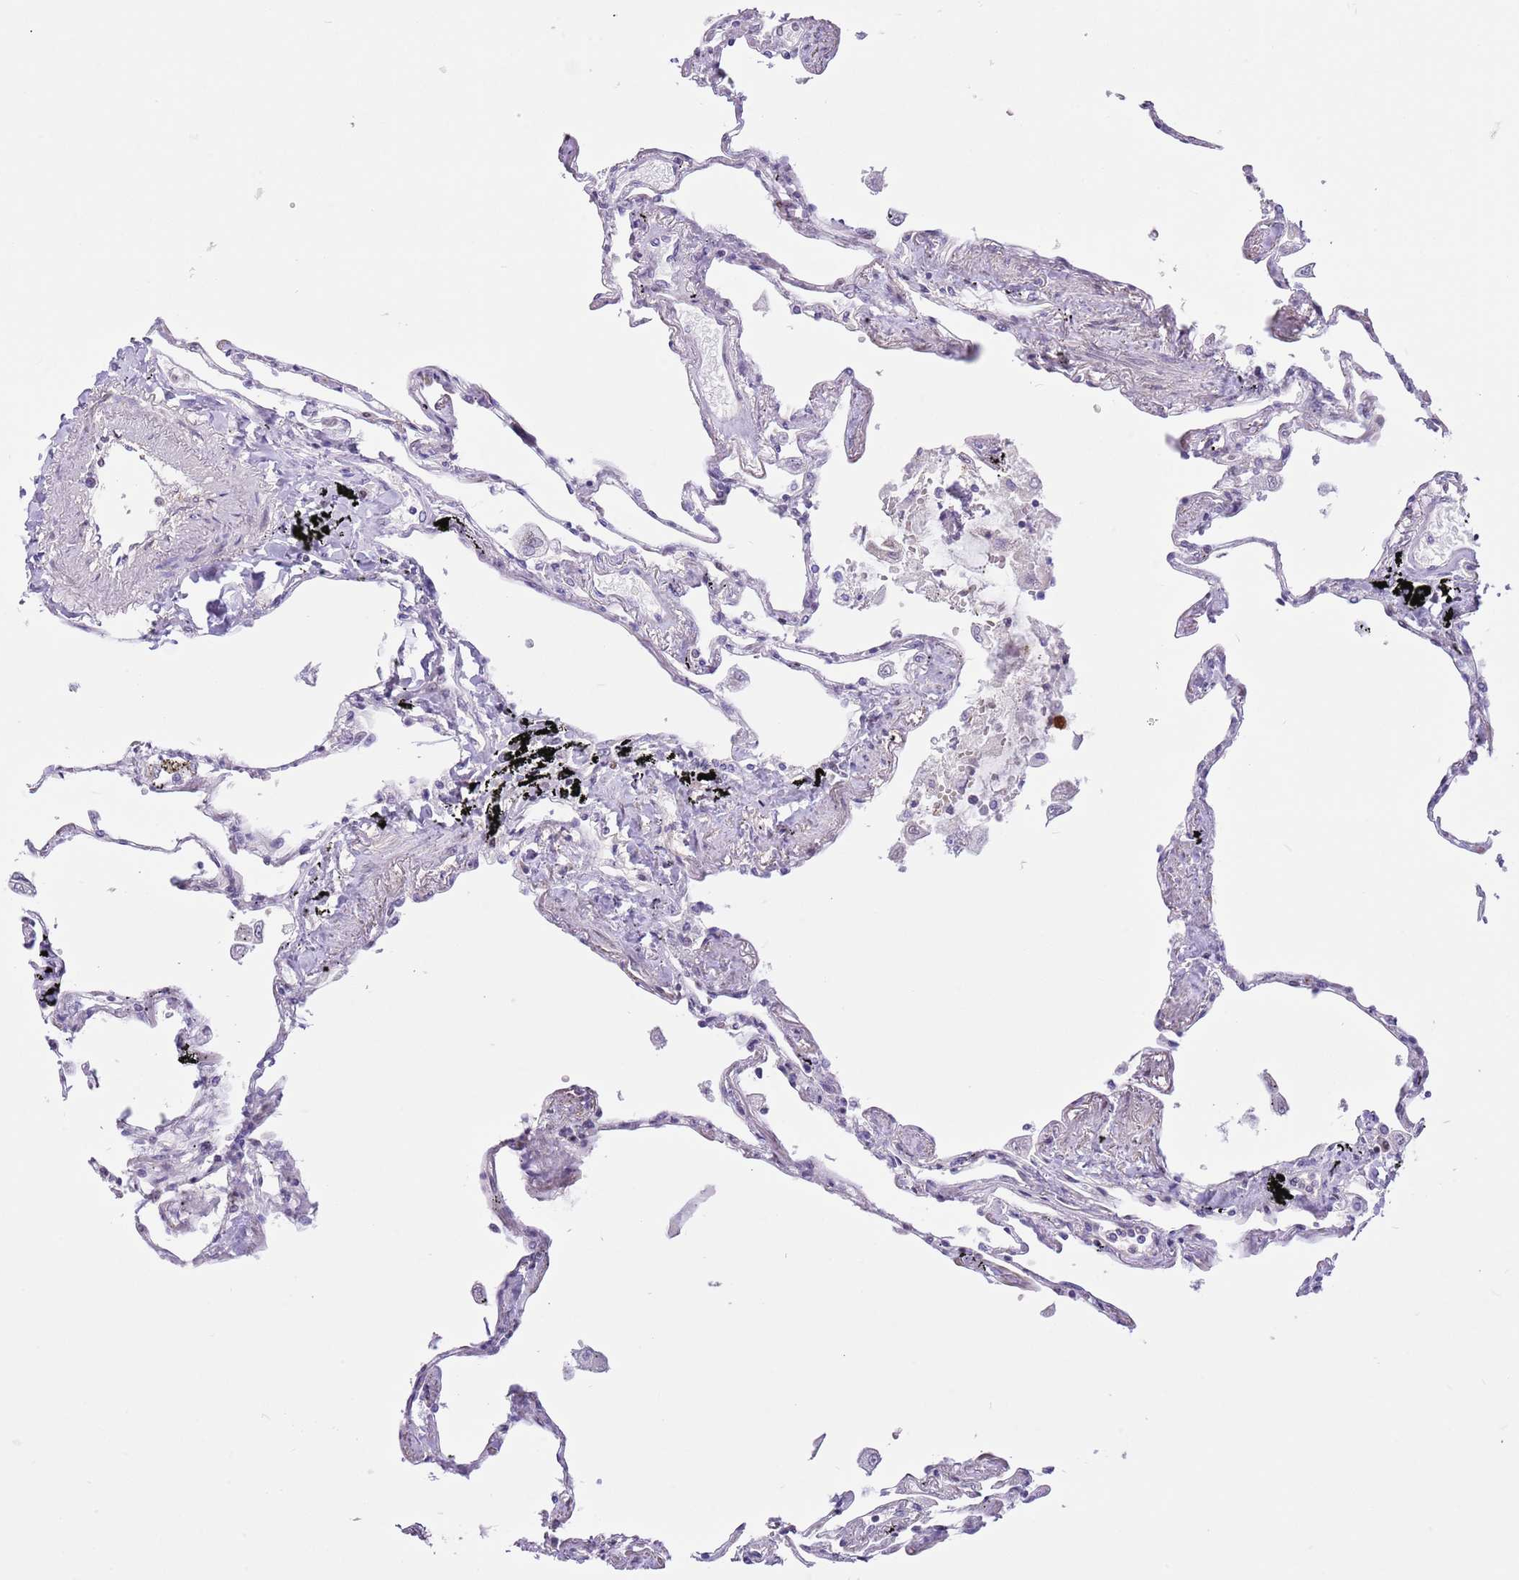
{"staining": {"intensity": "moderate", "quantity": "<25%", "location": "nuclear"}, "tissue": "lung", "cell_type": "Alveolar cells", "image_type": "normal", "snomed": [{"axis": "morphology", "description": "Normal tissue, NOS"}, {"axis": "topography", "description": "Lung"}], "caption": "Approximately <25% of alveolar cells in benign lung reveal moderate nuclear protein staining as visualized by brown immunohistochemical staining.", "gene": "RFK", "patient": {"sex": "female", "age": 67}}